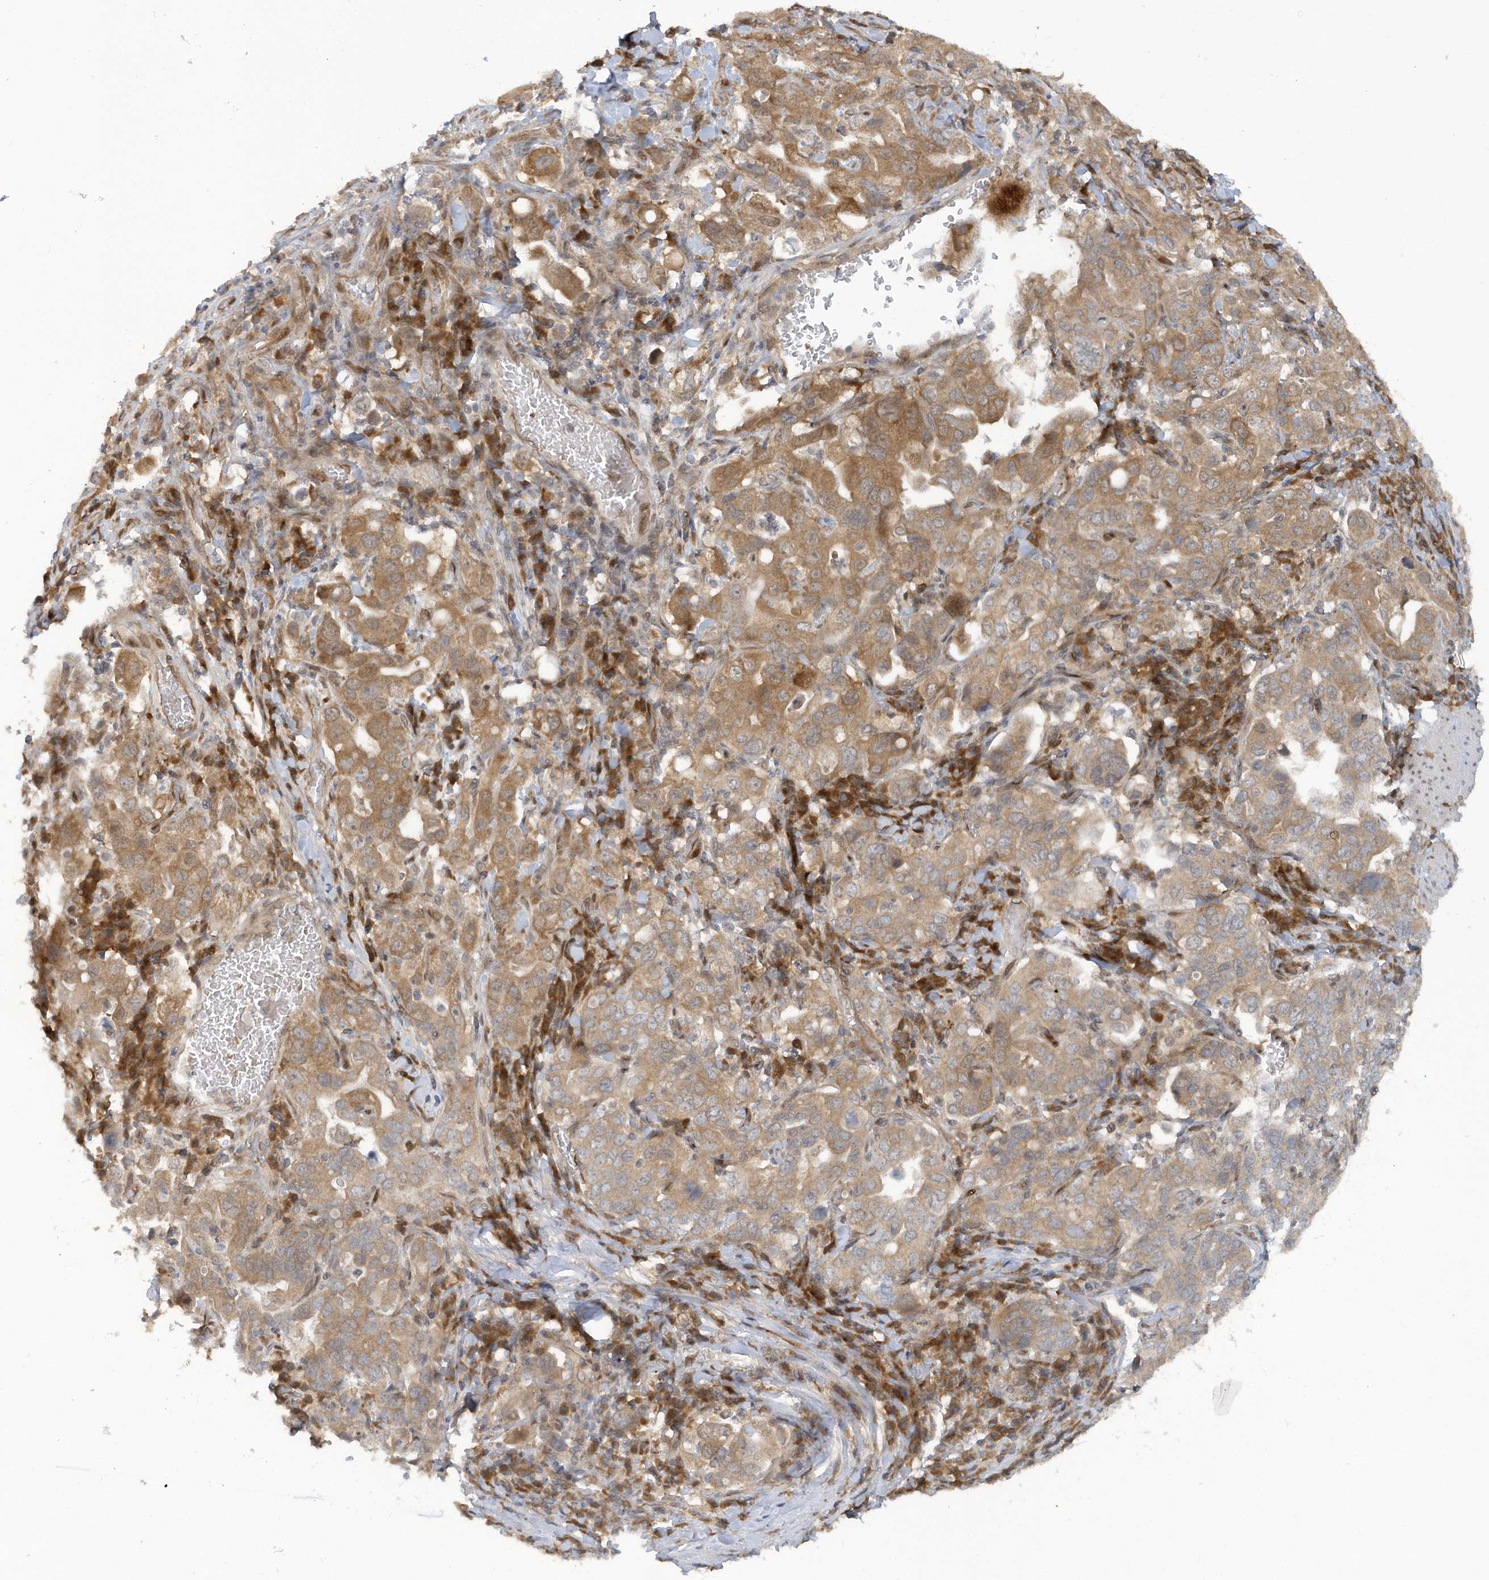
{"staining": {"intensity": "moderate", "quantity": ">75%", "location": "cytoplasmic/membranous"}, "tissue": "stomach cancer", "cell_type": "Tumor cells", "image_type": "cancer", "snomed": [{"axis": "morphology", "description": "Adenocarcinoma, NOS"}, {"axis": "topography", "description": "Stomach, upper"}], "caption": "Tumor cells reveal medium levels of moderate cytoplasmic/membranous expression in about >75% of cells in stomach cancer (adenocarcinoma).", "gene": "ATG4A", "patient": {"sex": "male", "age": 62}}